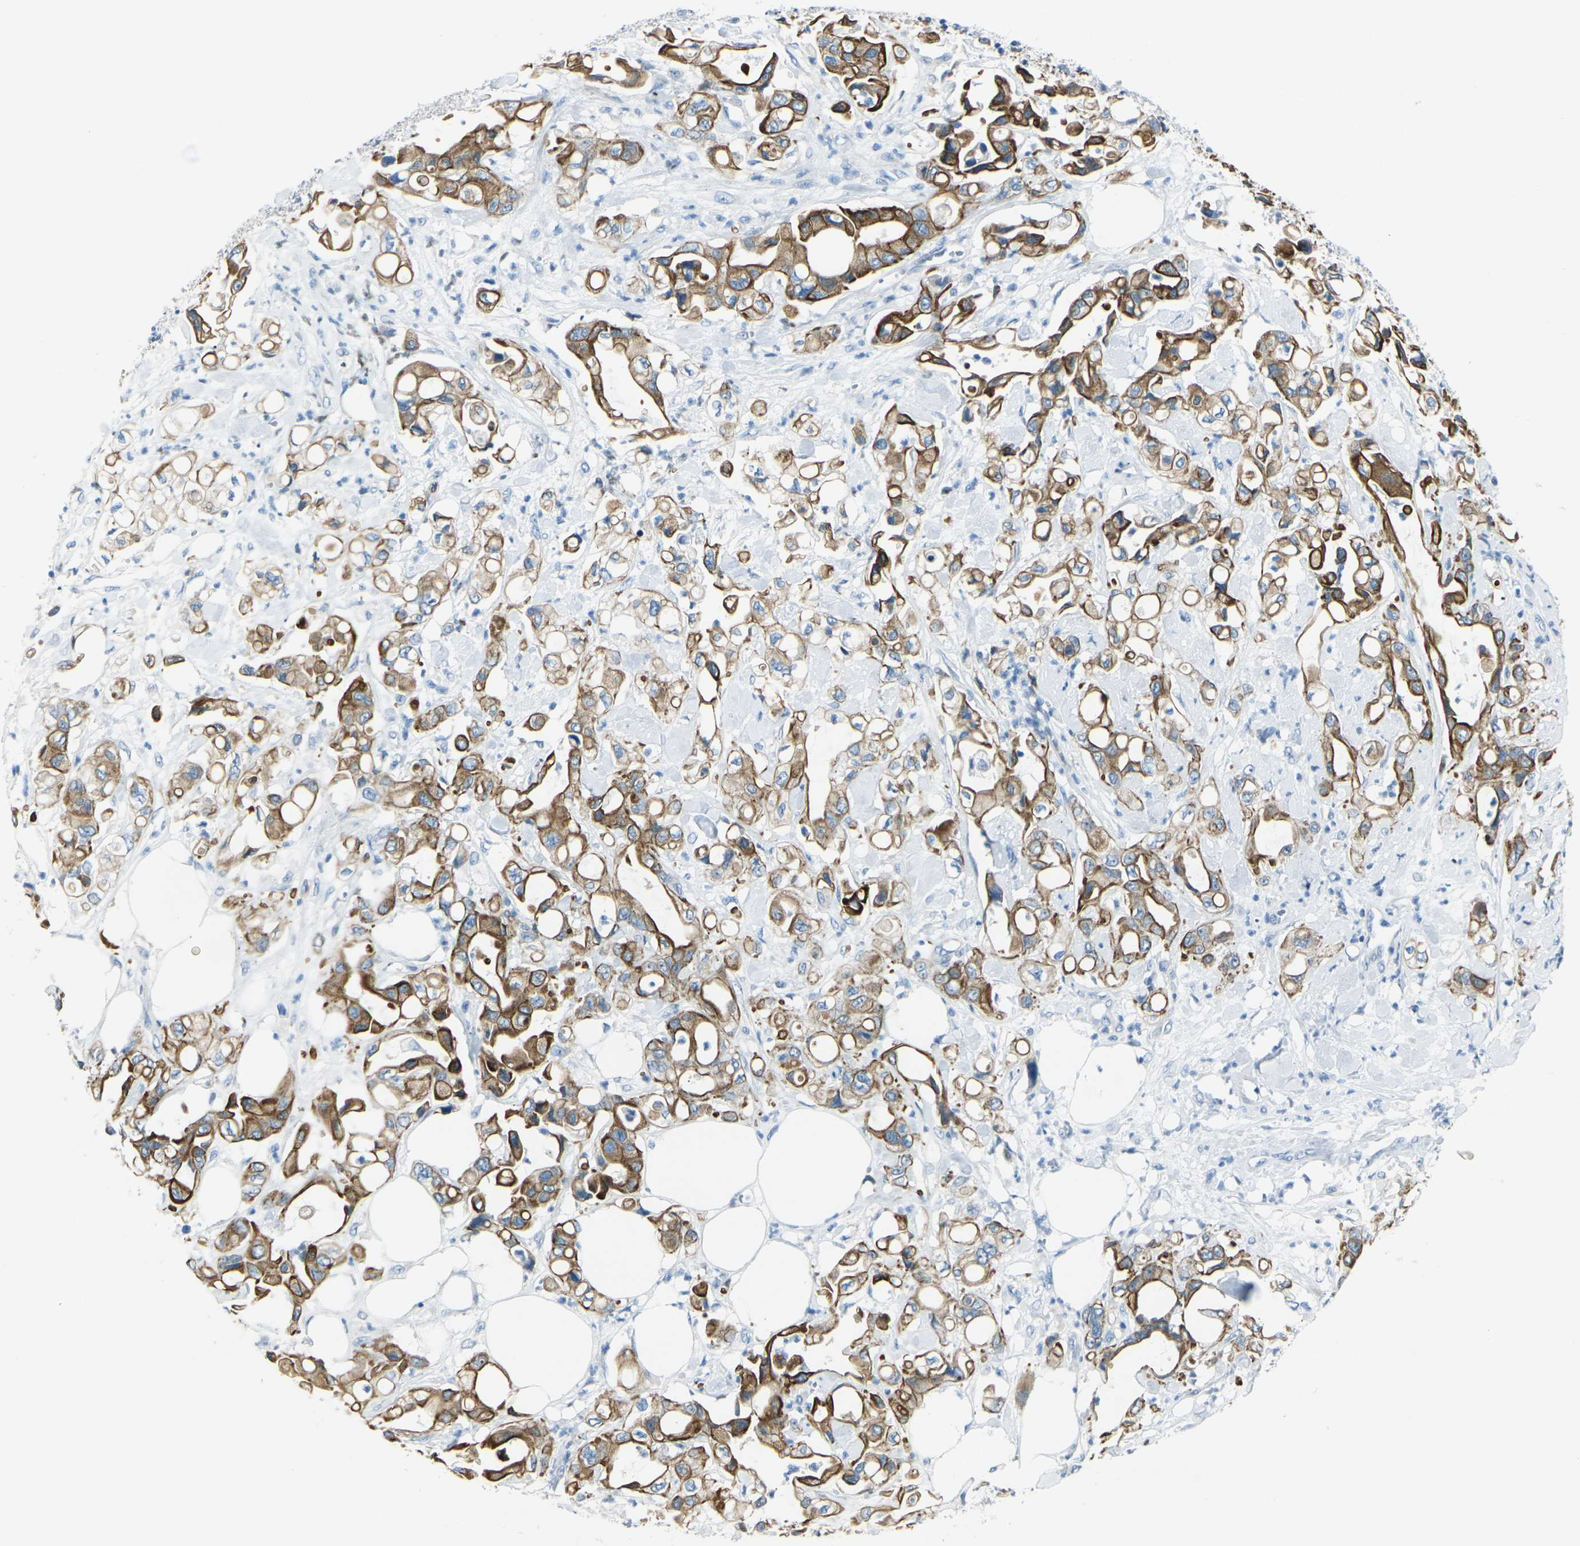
{"staining": {"intensity": "strong", "quantity": ">75%", "location": "cytoplasmic/membranous"}, "tissue": "pancreatic cancer", "cell_type": "Tumor cells", "image_type": "cancer", "snomed": [{"axis": "morphology", "description": "Adenocarcinoma, NOS"}, {"axis": "topography", "description": "Pancreas"}], "caption": "Human pancreatic cancer (adenocarcinoma) stained with a protein marker shows strong staining in tumor cells.", "gene": "ANKRD46", "patient": {"sex": "male", "age": 70}}